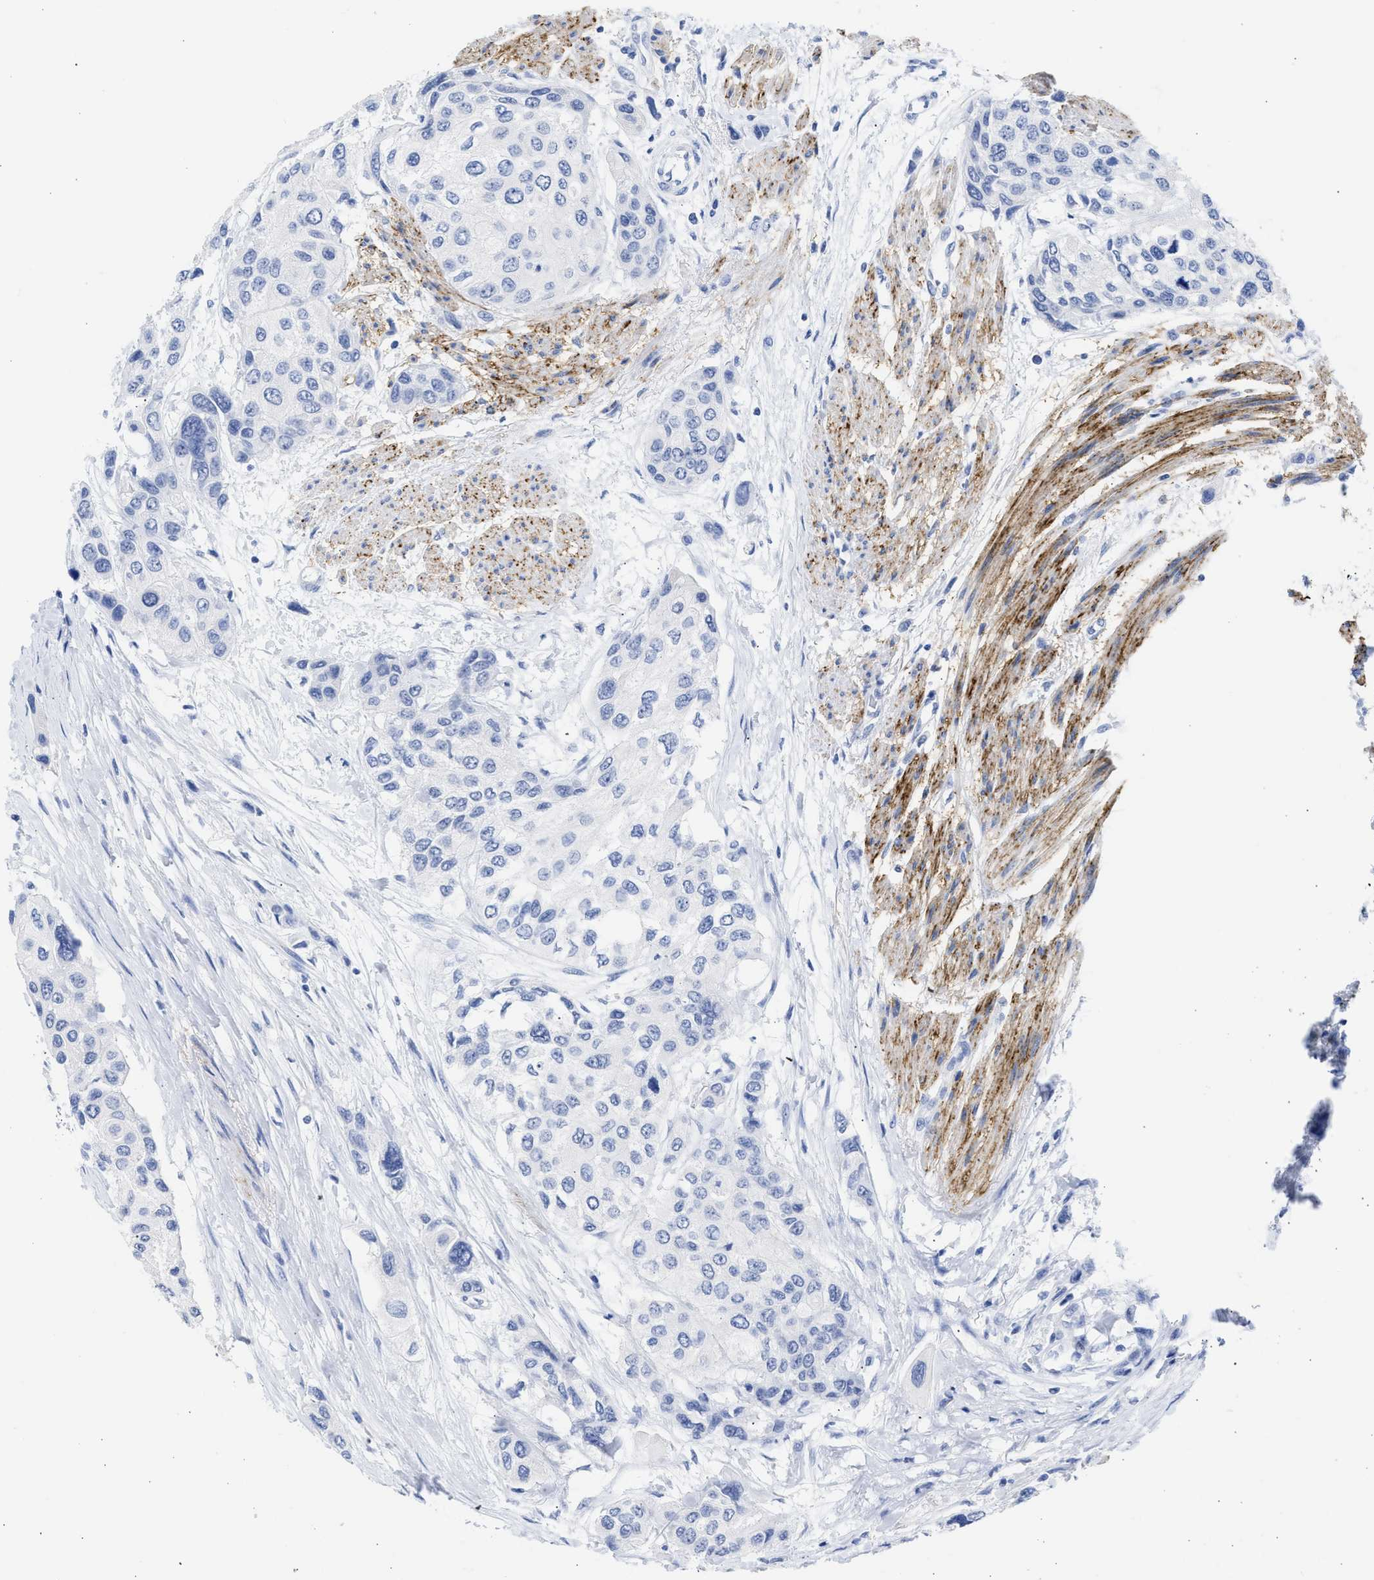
{"staining": {"intensity": "negative", "quantity": "none", "location": "none"}, "tissue": "urothelial cancer", "cell_type": "Tumor cells", "image_type": "cancer", "snomed": [{"axis": "morphology", "description": "Urothelial carcinoma, High grade"}, {"axis": "topography", "description": "Urinary bladder"}], "caption": "A high-resolution image shows immunohistochemistry staining of urothelial carcinoma (high-grade), which reveals no significant positivity in tumor cells.", "gene": "NCAM1", "patient": {"sex": "female", "age": 56}}